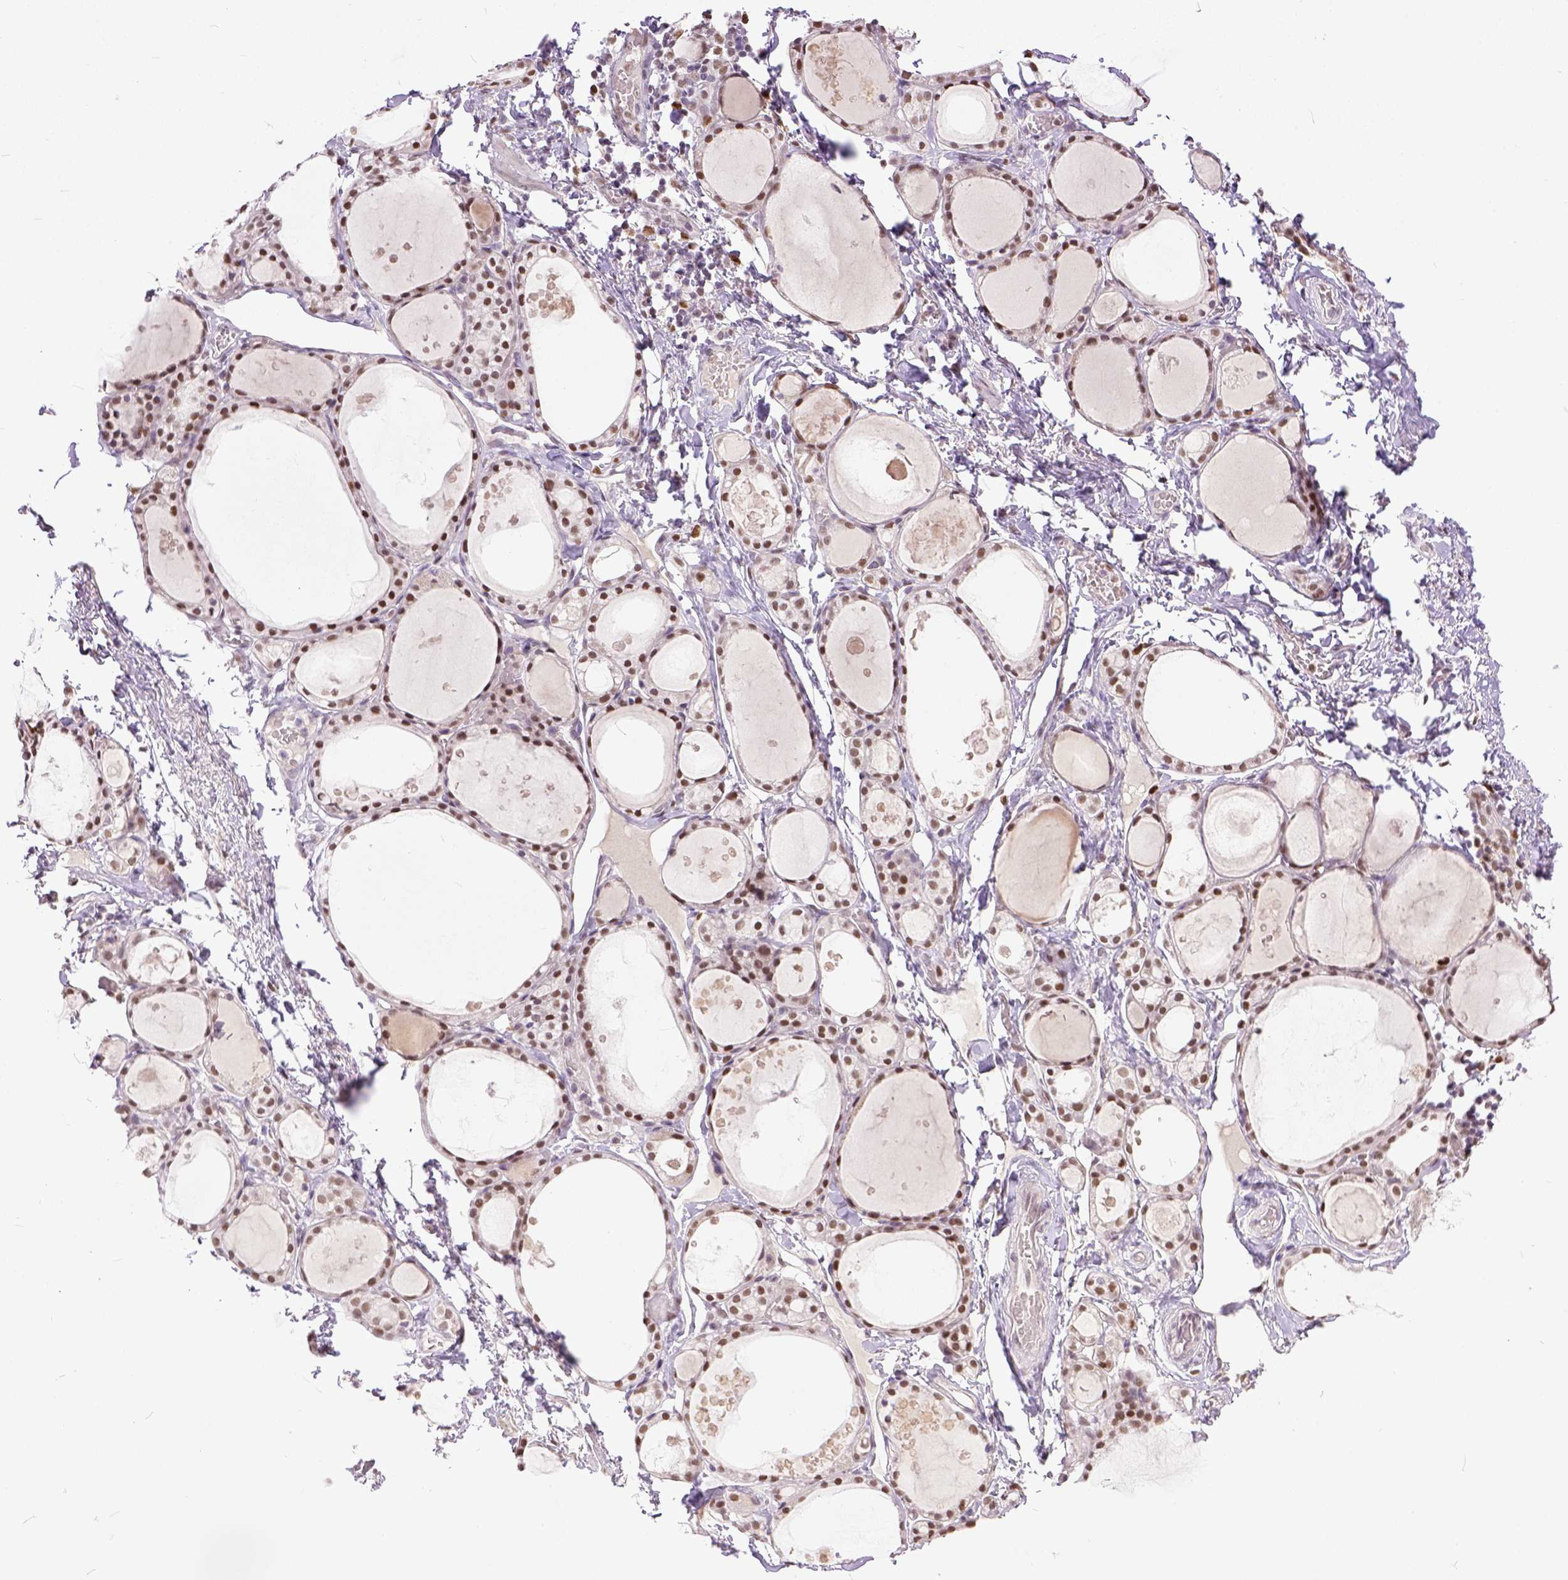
{"staining": {"intensity": "moderate", "quantity": ">75%", "location": "nuclear"}, "tissue": "thyroid gland", "cell_type": "Glandular cells", "image_type": "normal", "snomed": [{"axis": "morphology", "description": "Normal tissue, NOS"}, {"axis": "topography", "description": "Thyroid gland"}], "caption": "Protein staining of normal thyroid gland reveals moderate nuclear positivity in approximately >75% of glandular cells. (DAB IHC with brightfield microscopy, high magnification).", "gene": "ERCC1", "patient": {"sex": "male", "age": 68}}